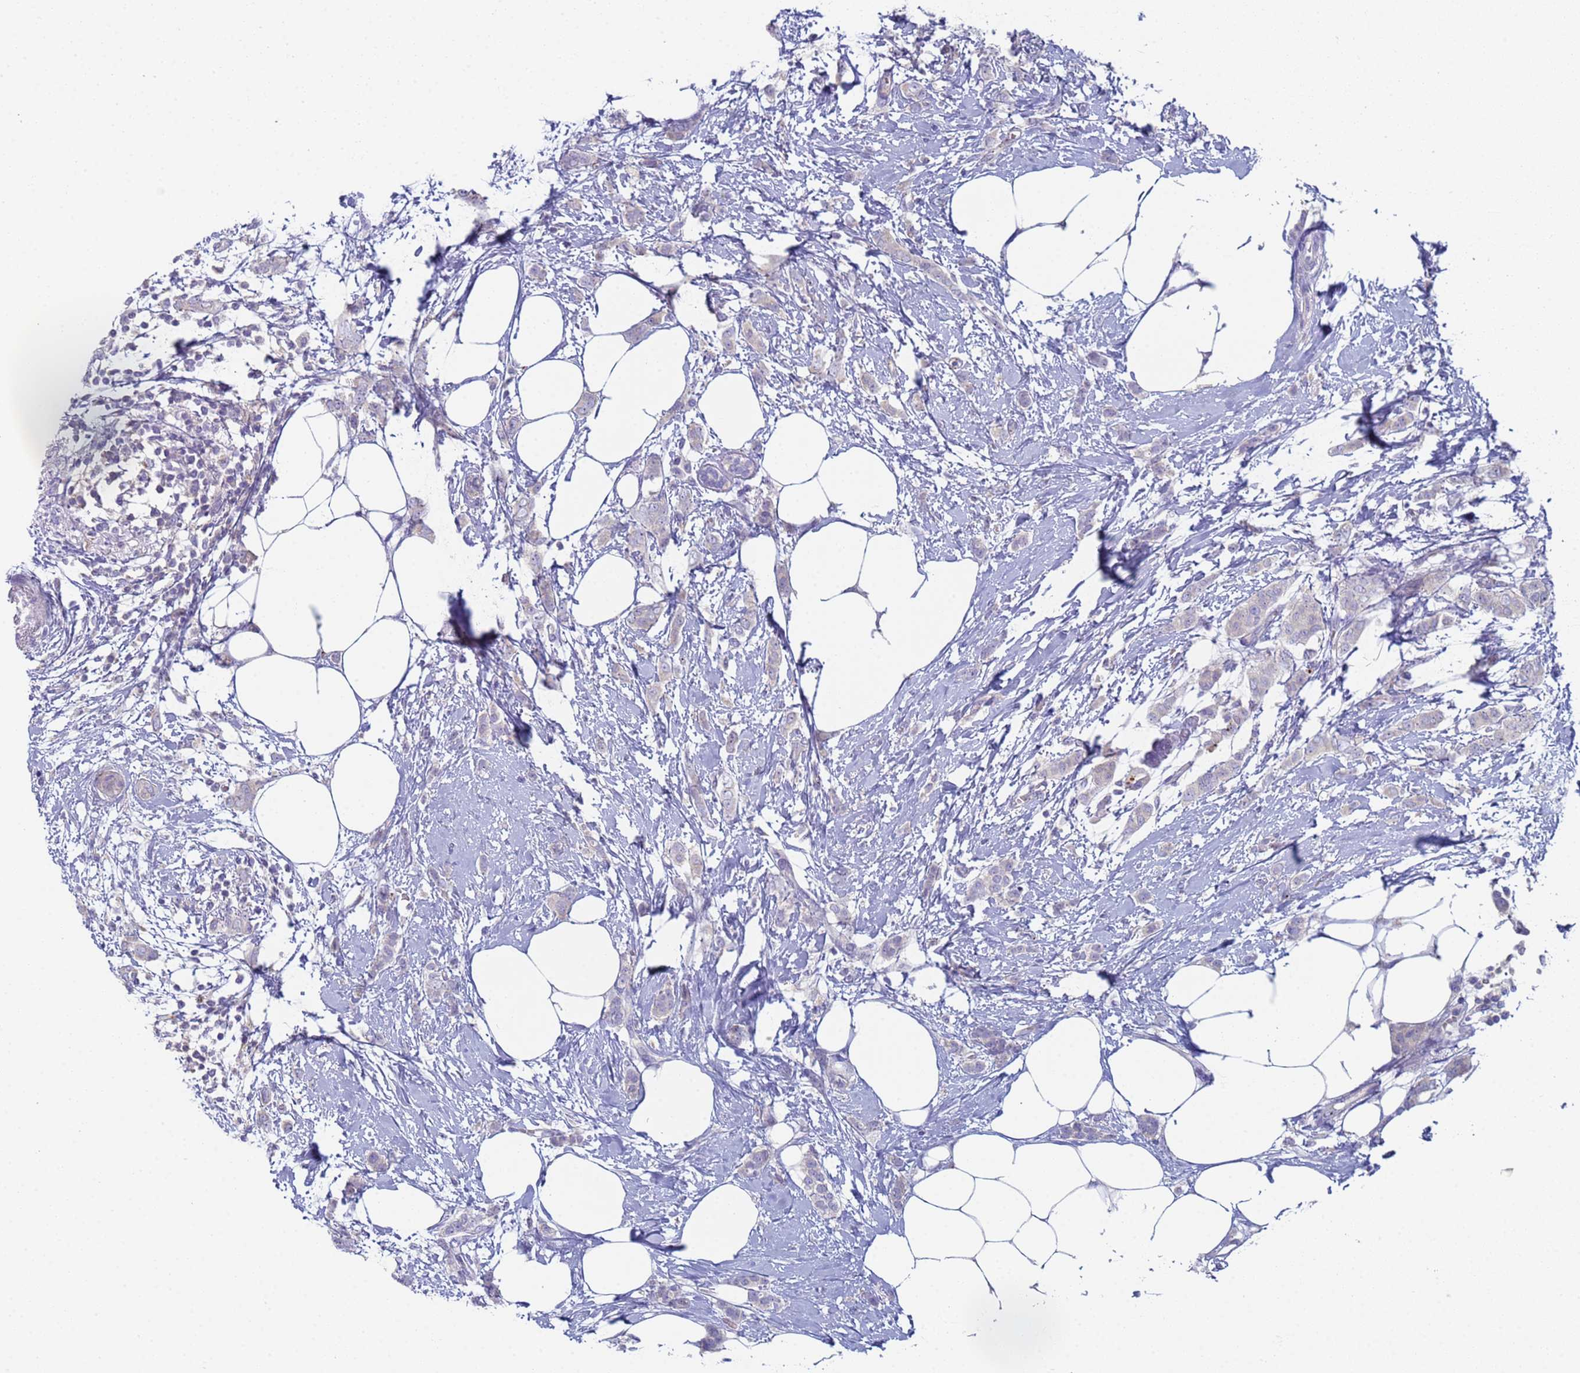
{"staining": {"intensity": "negative", "quantity": "none", "location": "none"}, "tissue": "breast cancer", "cell_type": "Tumor cells", "image_type": "cancer", "snomed": [{"axis": "morphology", "description": "Duct carcinoma"}, {"axis": "topography", "description": "Breast"}], "caption": "This is a photomicrograph of immunohistochemistry staining of breast cancer, which shows no positivity in tumor cells.", "gene": "CR1", "patient": {"sex": "female", "age": 72}}